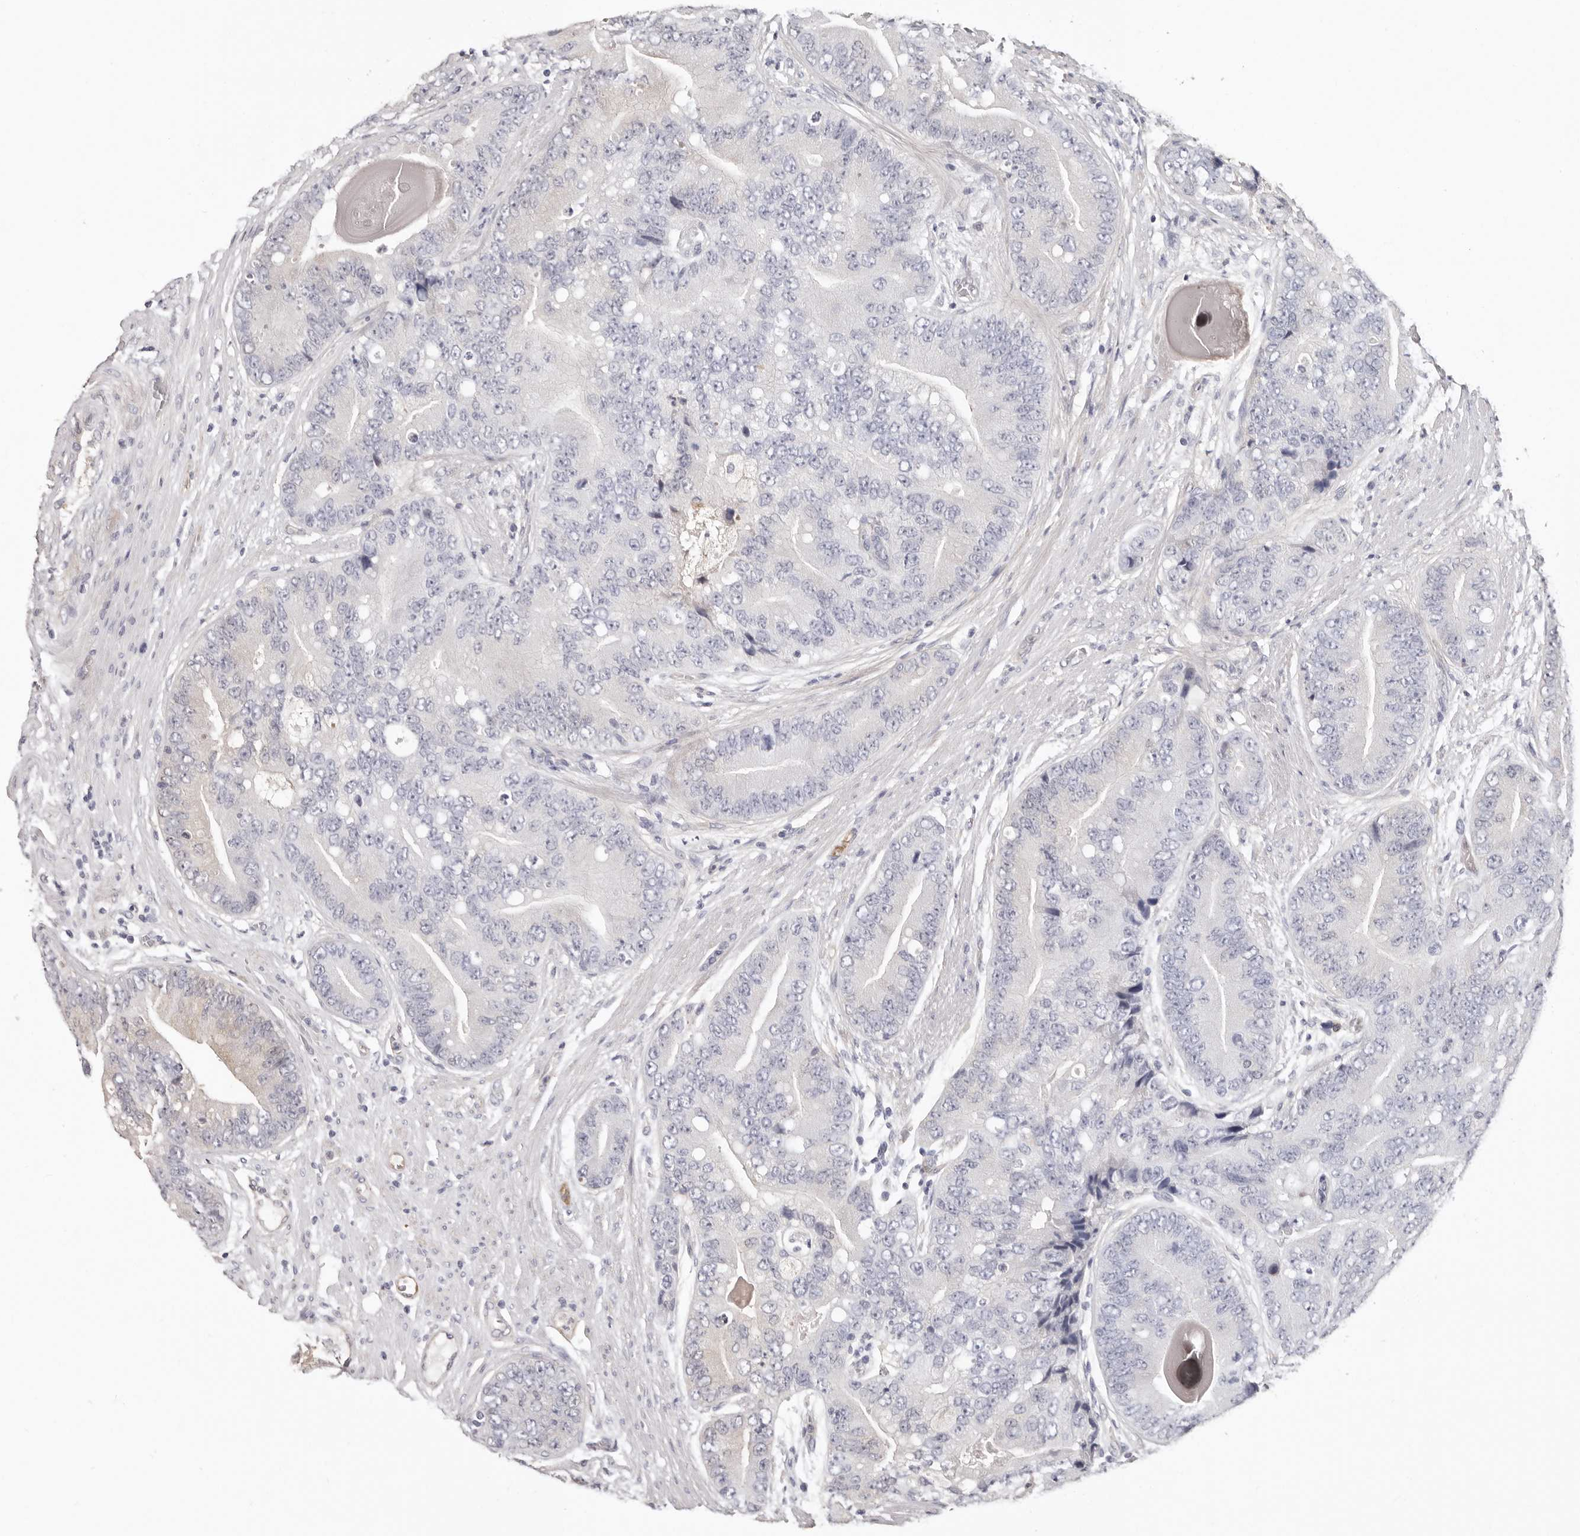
{"staining": {"intensity": "negative", "quantity": "none", "location": "none"}, "tissue": "prostate cancer", "cell_type": "Tumor cells", "image_type": "cancer", "snomed": [{"axis": "morphology", "description": "Adenocarcinoma, High grade"}, {"axis": "topography", "description": "Prostate"}], "caption": "Immunohistochemical staining of human prostate cancer displays no significant staining in tumor cells.", "gene": "PKDCC", "patient": {"sex": "male", "age": 70}}